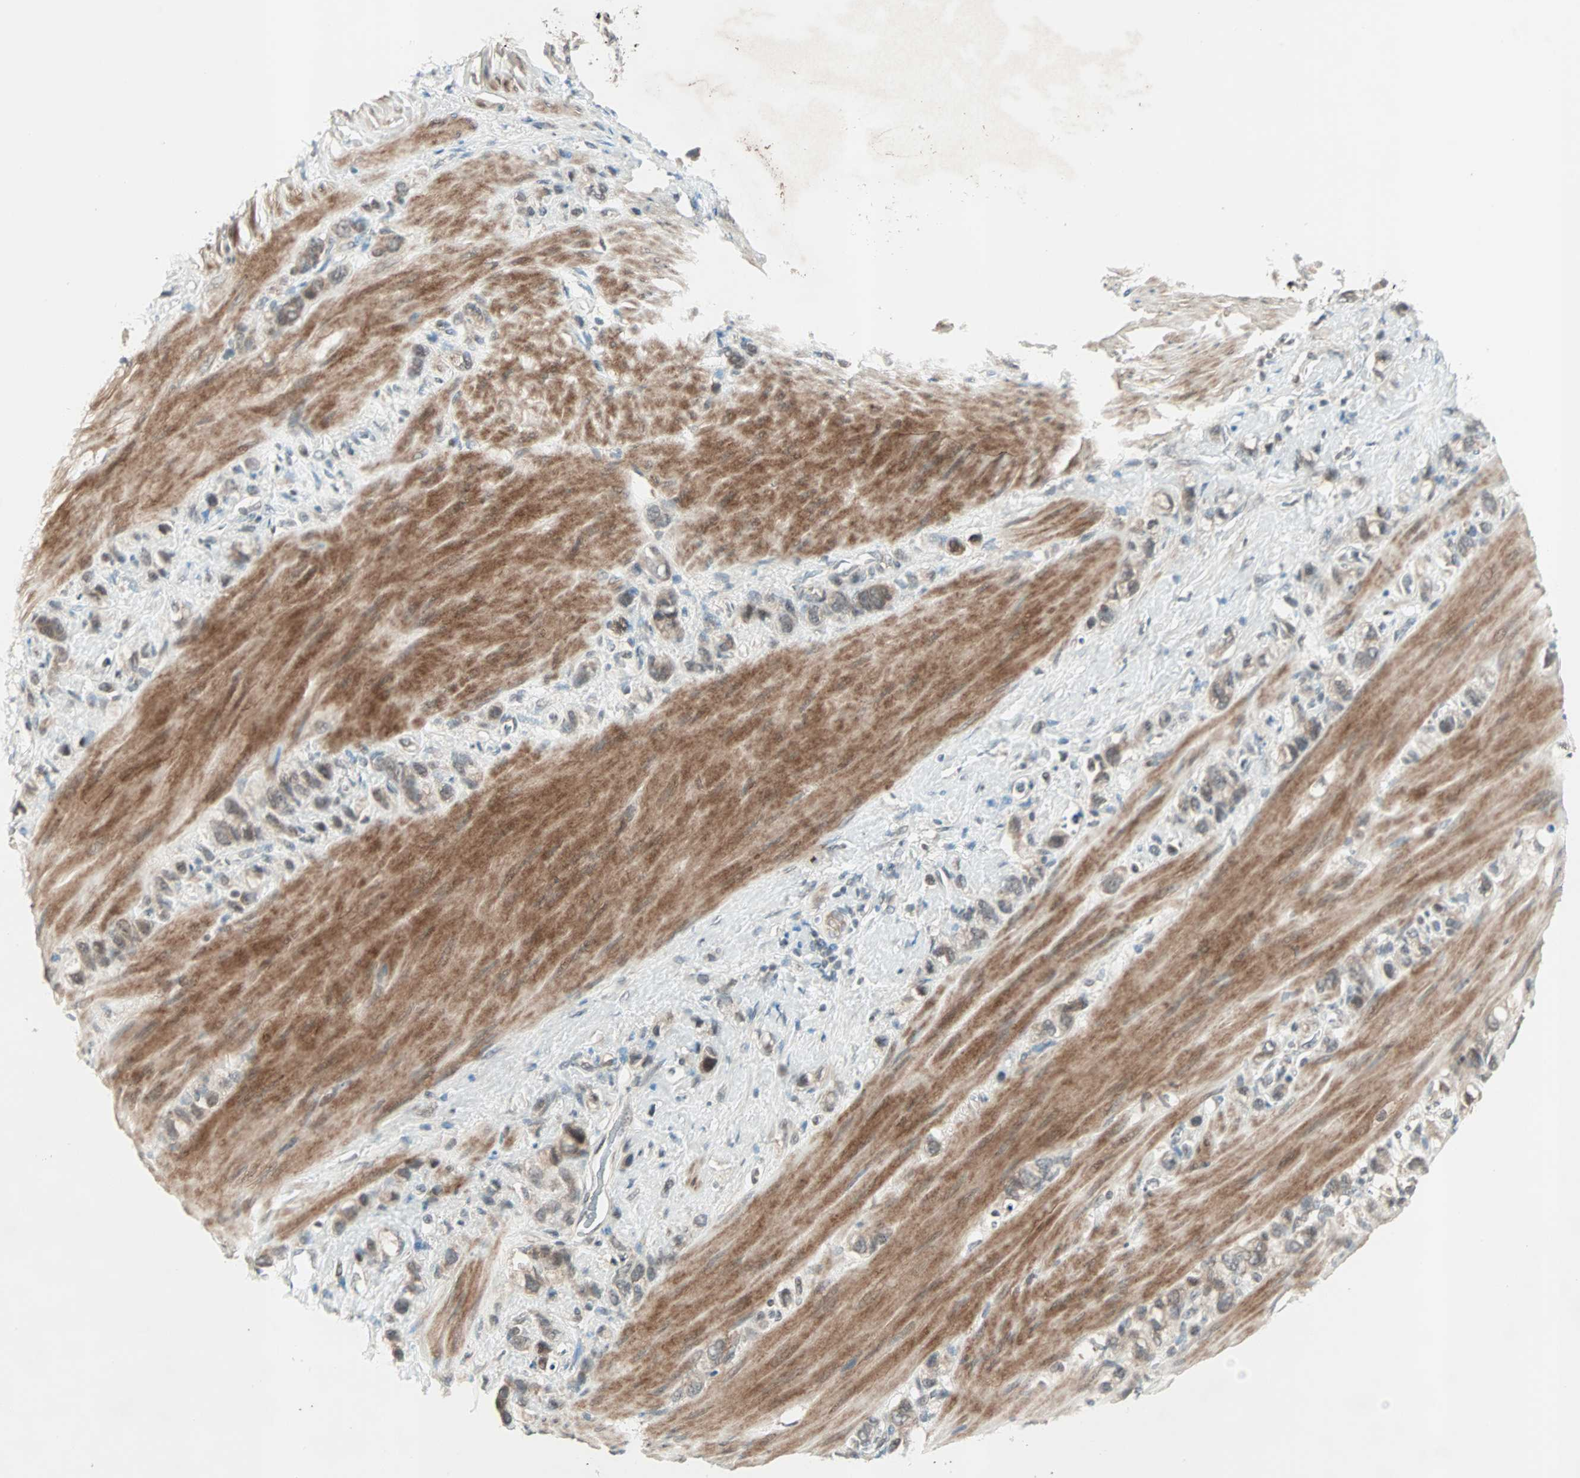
{"staining": {"intensity": "moderate", "quantity": ">75%", "location": "cytoplasmic/membranous"}, "tissue": "stomach cancer", "cell_type": "Tumor cells", "image_type": "cancer", "snomed": [{"axis": "morphology", "description": "Normal tissue, NOS"}, {"axis": "morphology", "description": "Adenocarcinoma, NOS"}, {"axis": "morphology", "description": "Adenocarcinoma, High grade"}, {"axis": "topography", "description": "Stomach, upper"}, {"axis": "topography", "description": "Stomach"}], "caption": "Human stomach adenocarcinoma (high-grade) stained with a brown dye reveals moderate cytoplasmic/membranous positive staining in about >75% of tumor cells.", "gene": "PGBD1", "patient": {"sex": "female", "age": 65}}